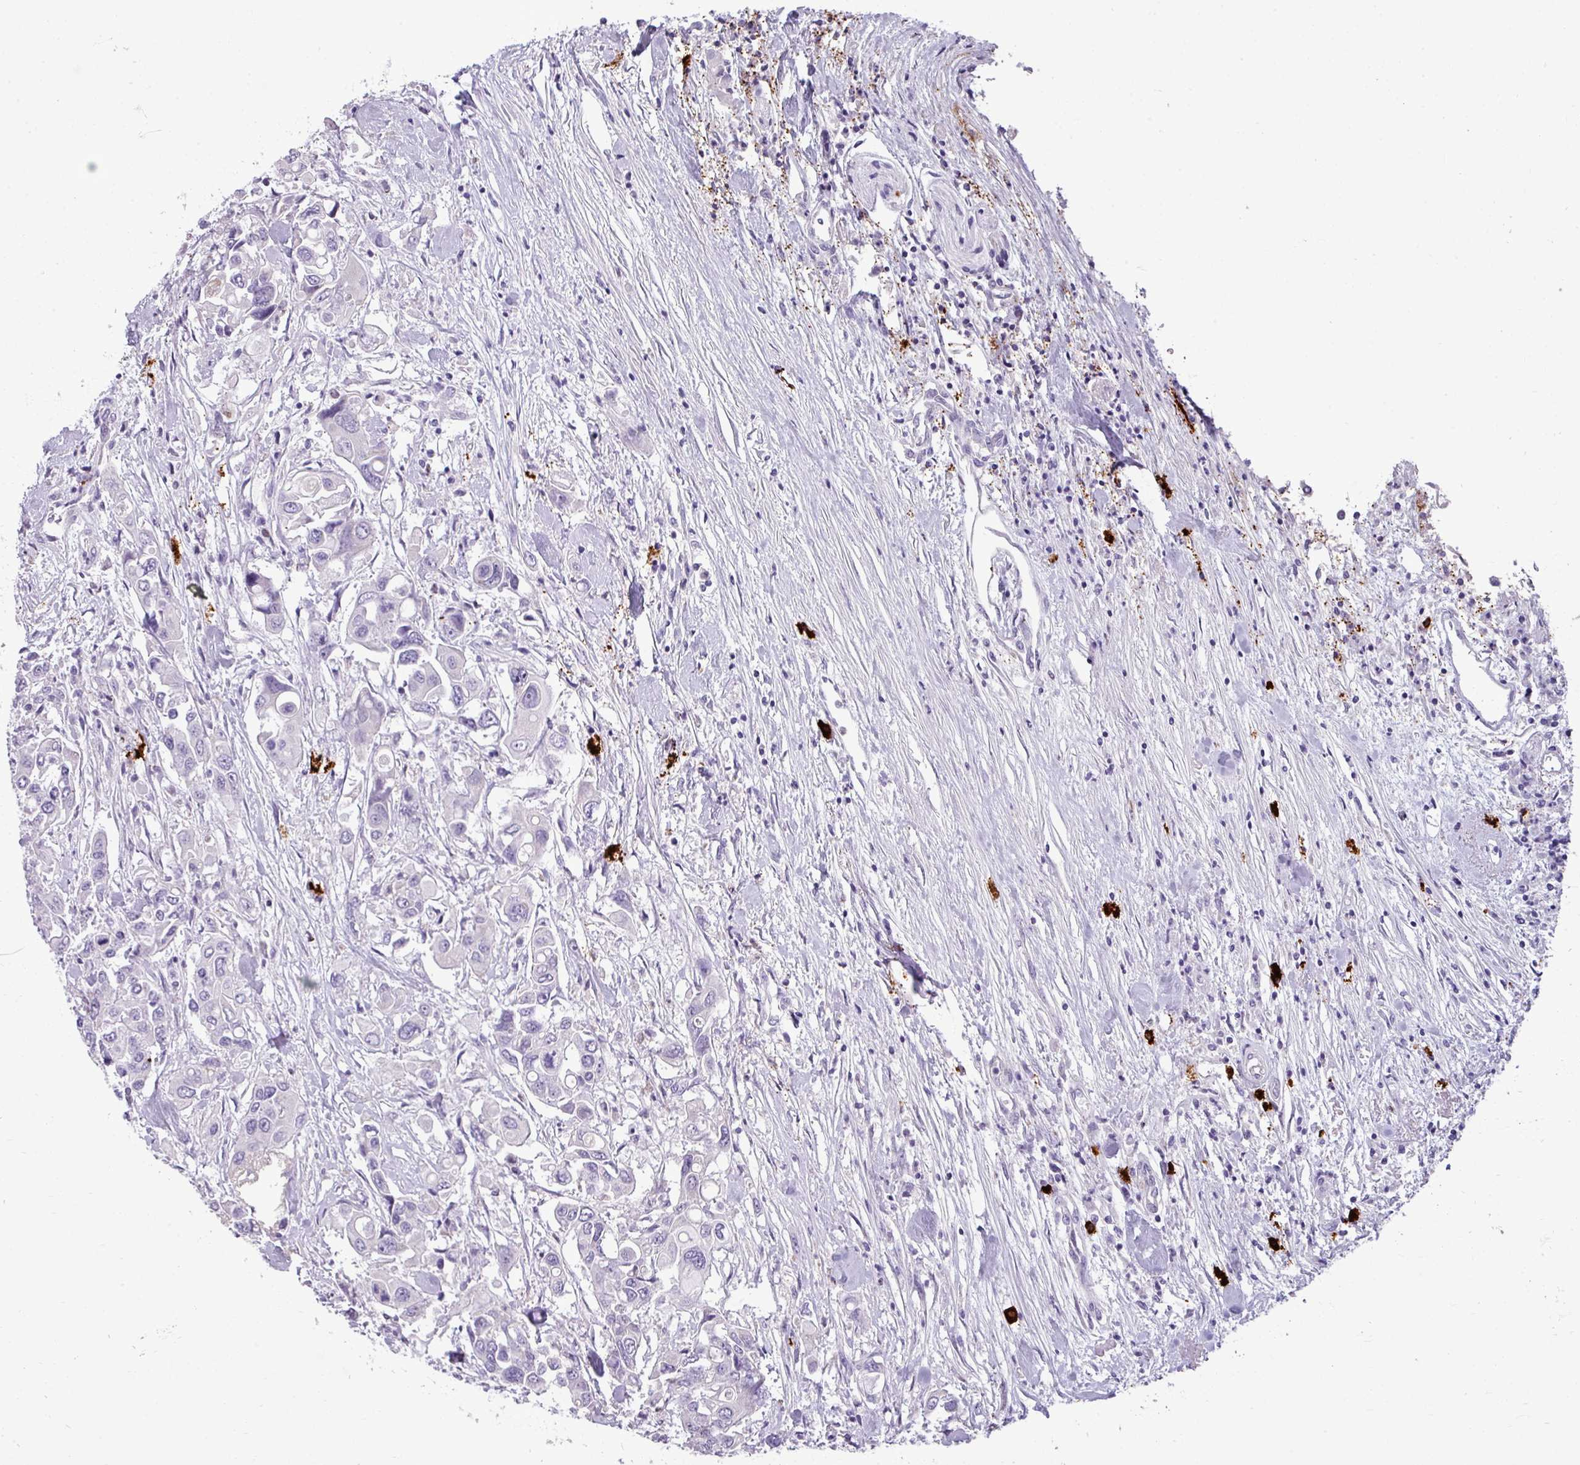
{"staining": {"intensity": "negative", "quantity": "none", "location": "none"}, "tissue": "colorectal cancer", "cell_type": "Tumor cells", "image_type": "cancer", "snomed": [{"axis": "morphology", "description": "Adenocarcinoma, NOS"}, {"axis": "topography", "description": "Colon"}], "caption": "A high-resolution histopathology image shows immunohistochemistry staining of adenocarcinoma (colorectal), which shows no significant expression in tumor cells.", "gene": "TRIM39", "patient": {"sex": "male", "age": 77}}